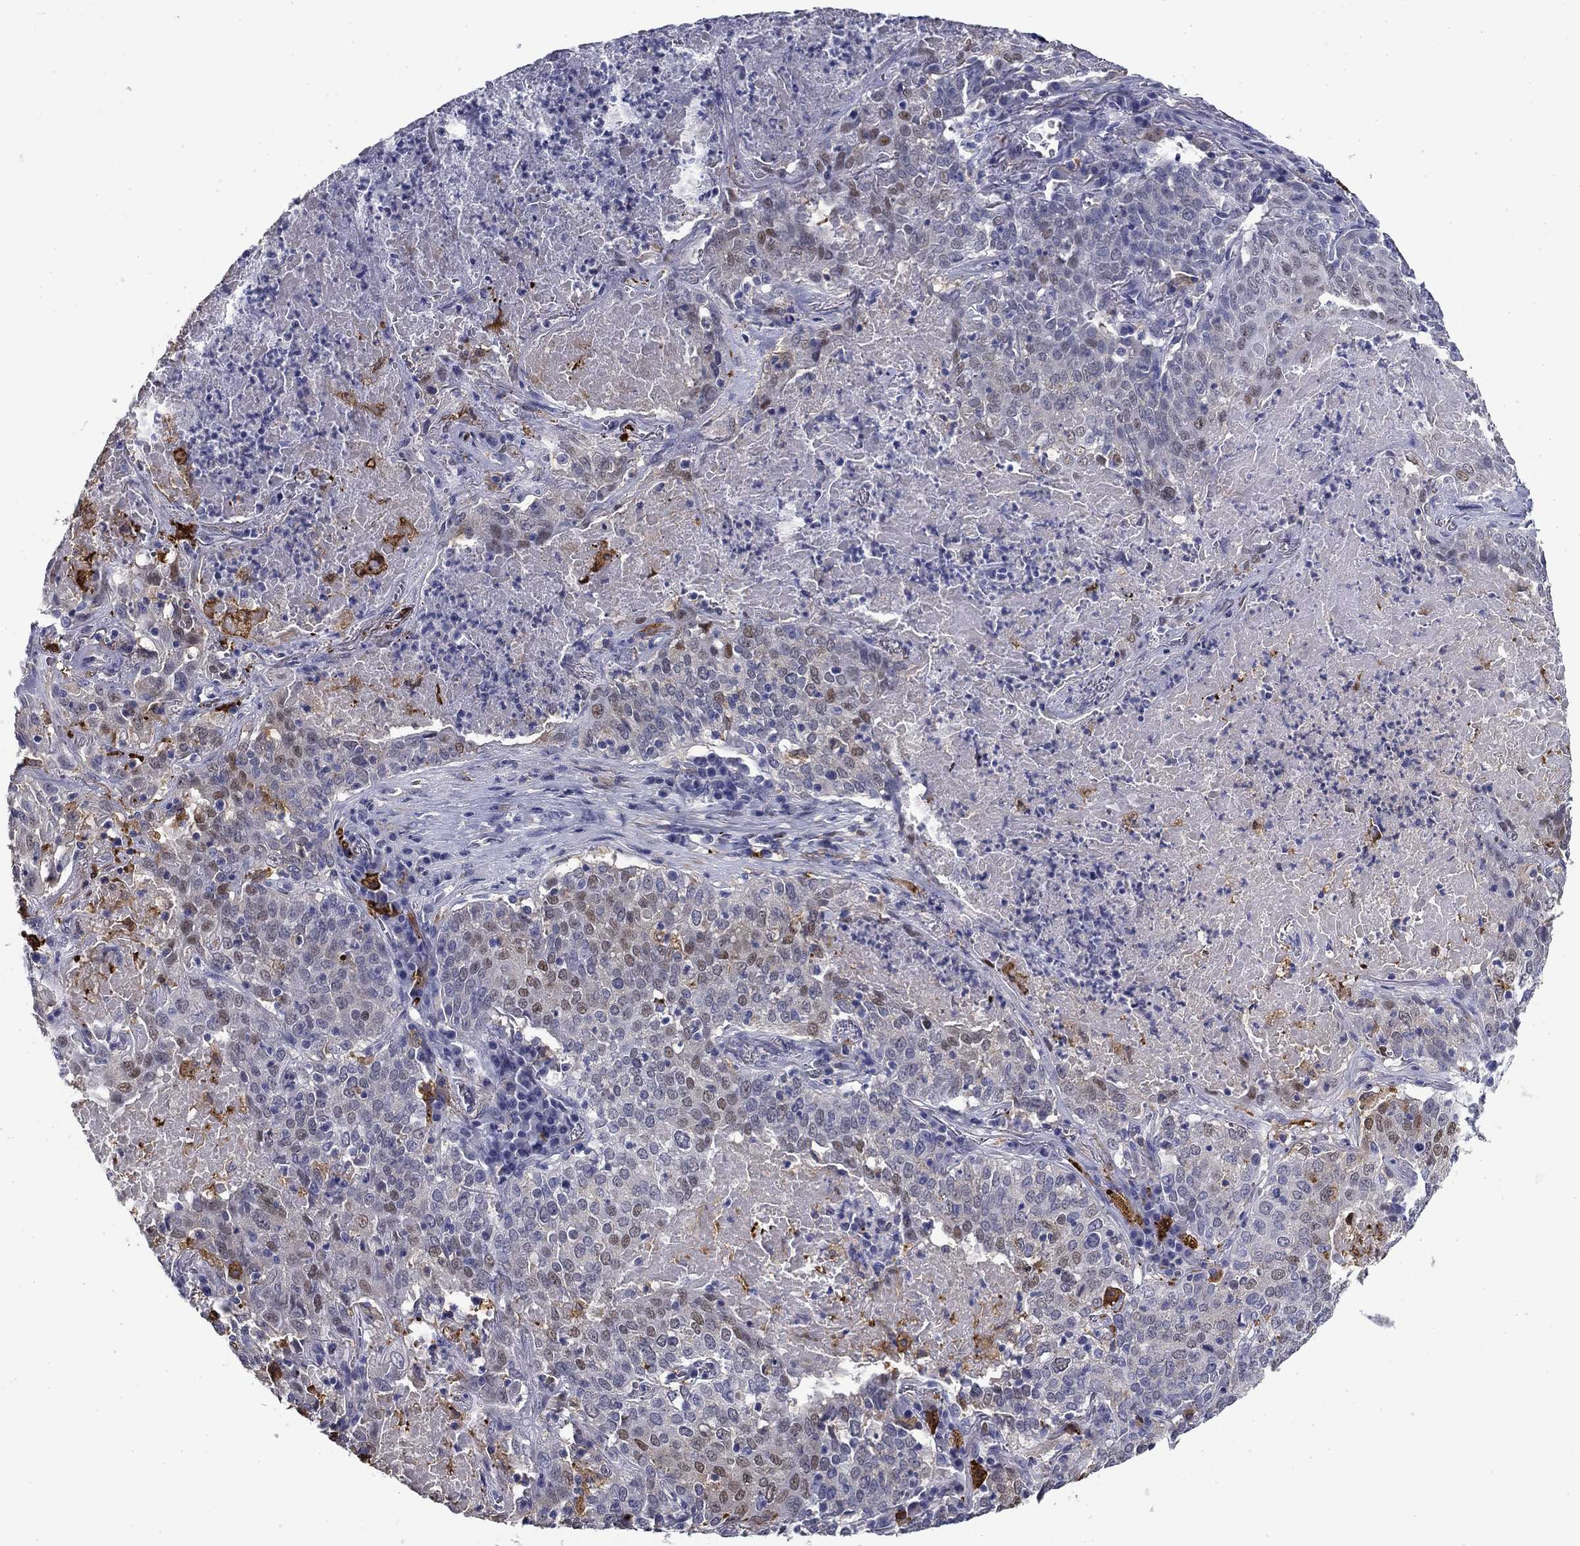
{"staining": {"intensity": "moderate", "quantity": "<25%", "location": "nuclear"}, "tissue": "lung cancer", "cell_type": "Tumor cells", "image_type": "cancer", "snomed": [{"axis": "morphology", "description": "Squamous cell carcinoma, NOS"}, {"axis": "topography", "description": "Lung"}], "caption": "Lung squamous cell carcinoma stained with a protein marker exhibits moderate staining in tumor cells.", "gene": "BCL2L14", "patient": {"sex": "male", "age": 82}}